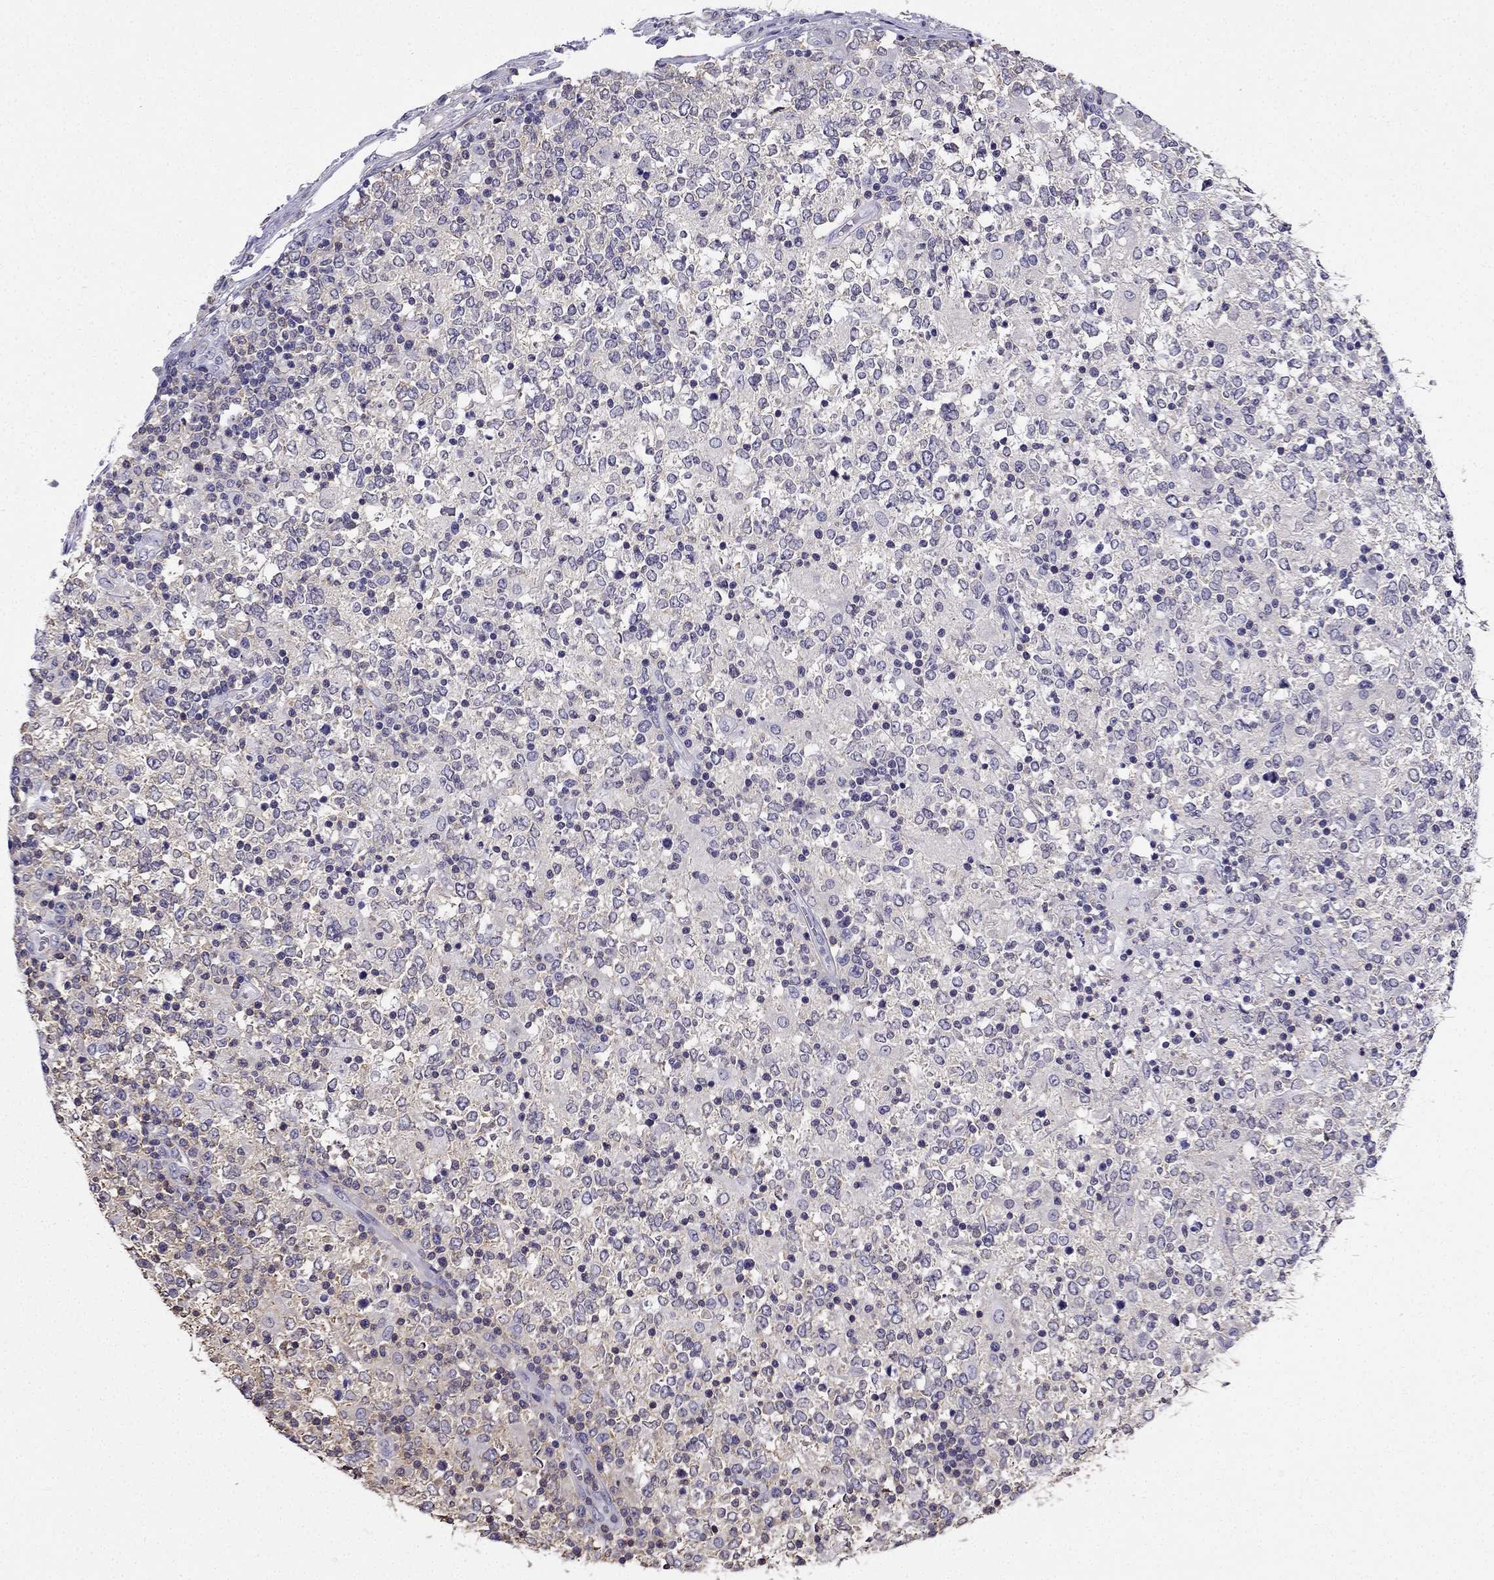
{"staining": {"intensity": "negative", "quantity": "none", "location": "none"}, "tissue": "lymphoma", "cell_type": "Tumor cells", "image_type": "cancer", "snomed": [{"axis": "morphology", "description": "Malignant lymphoma, non-Hodgkin's type, High grade"}, {"axis": "topography", "description": "Lymph node"}], "caption": "Immunohistochemistry (IHC) of human lymphoma exhibits no staining in tumor cells.", "gene": "CCK", "patient": {"sex": "female", "age": 84}}